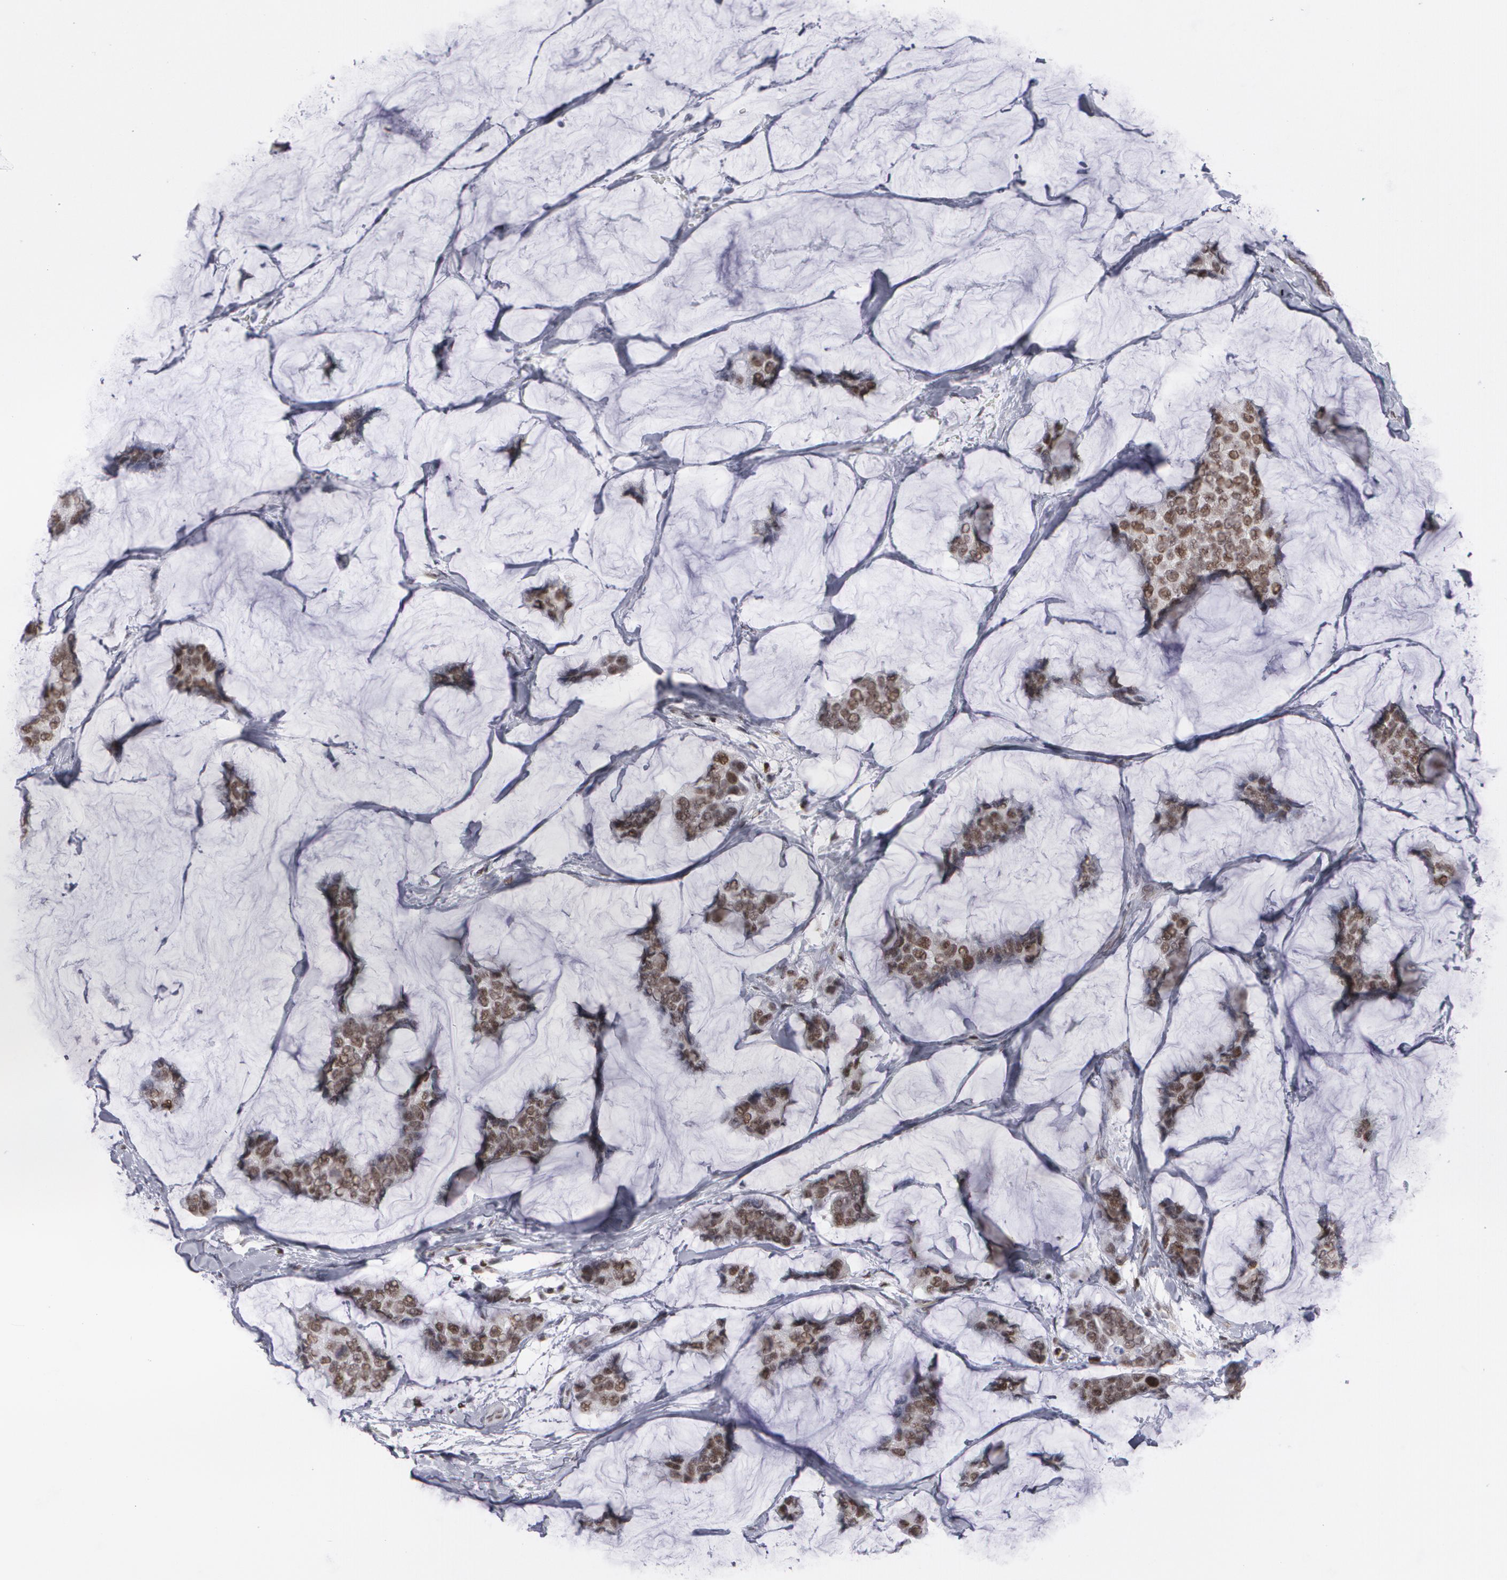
{"staining": {"intensity": "strong", "quantity": ">75%", "location": "cytoplasmic/membranous,nuclear"}, "tissue": "breast cancer", "cell_type": "Tumor cells", "image_type": "cancer", "snomed": [{"axis": "morphology", "description": "Normal tissue, NOS"}, {"axis": "morphology", "description": "Duct carcinoma"}, {"axis": "topography", "description": "Breast"}], "caption": "A photomicrograph of human breast cancer (intraductal carcinoma) stained for a protein reveals strong cytoplasmic/membranous and nuclear brown staining in tumor cells.", "gene": "MCL1", "patient": {"sex": "female", "age": 50}}